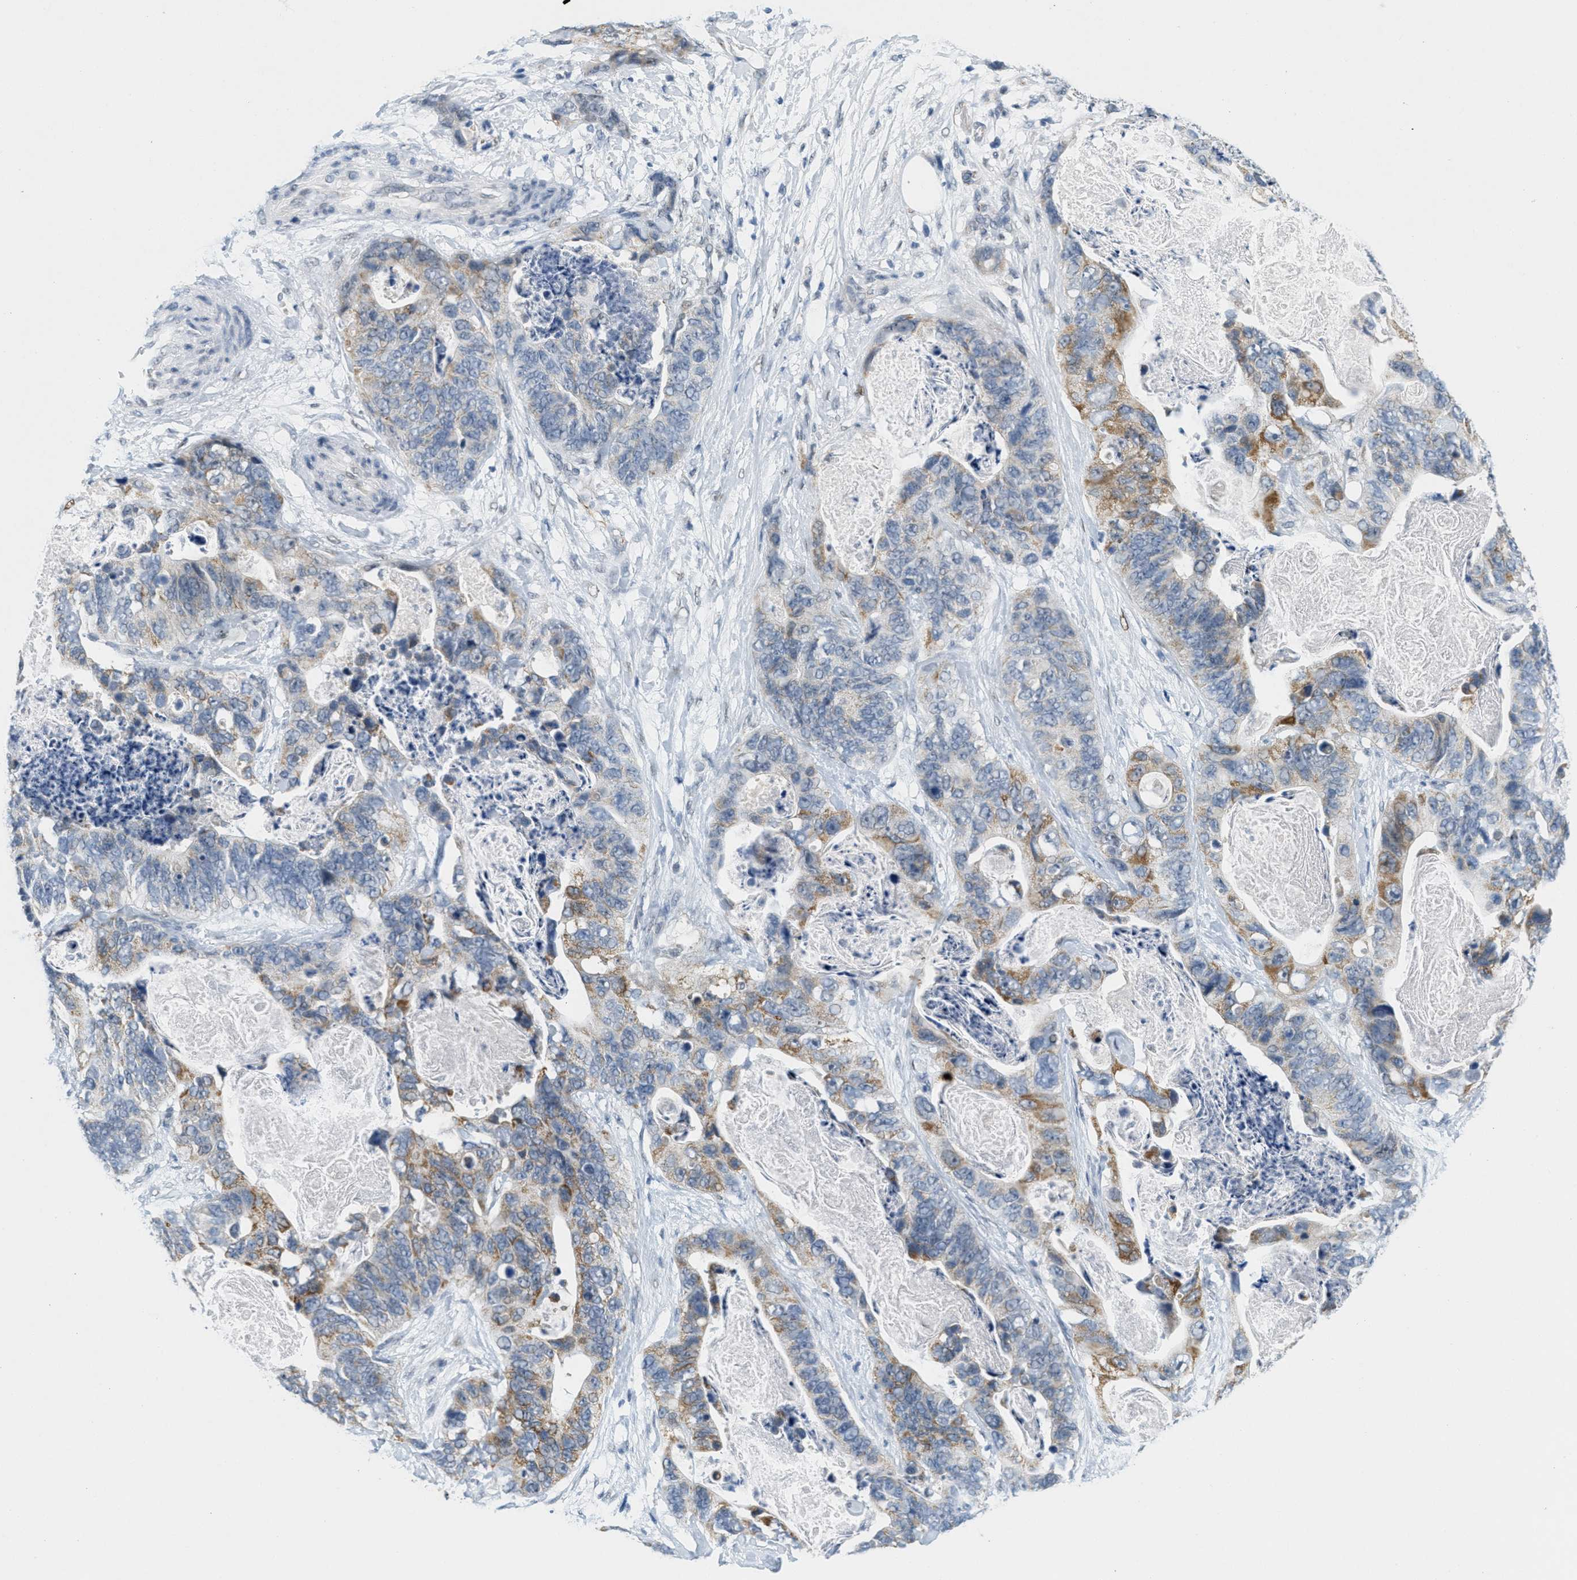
{"staining": {"intensity": "moderate", "quantity": "<25%", "location": "cytoplasmic/membranous"}, "tissue": "stomach cancer", "cell_type": "Tumor cells", "image_type": "cancer", "snomed": [{"axis": "morphology", "description": "Adenocarcinoma, NOS"}, {"axis": "topography", "description": "Stomach"}], "caption": "Stomach cancer (adenocarcinoma) tissue displays moderate cytoplasmic/membranous expression in about <25% of tumor cells The staining was performed using DAB to visualize the protein expression in brown, while the nuclei were stained in blue with hematoxylin (Magnification: 20x).", "gene": "HS3ST2", "patient": {"sex": "female", "age": 89}}